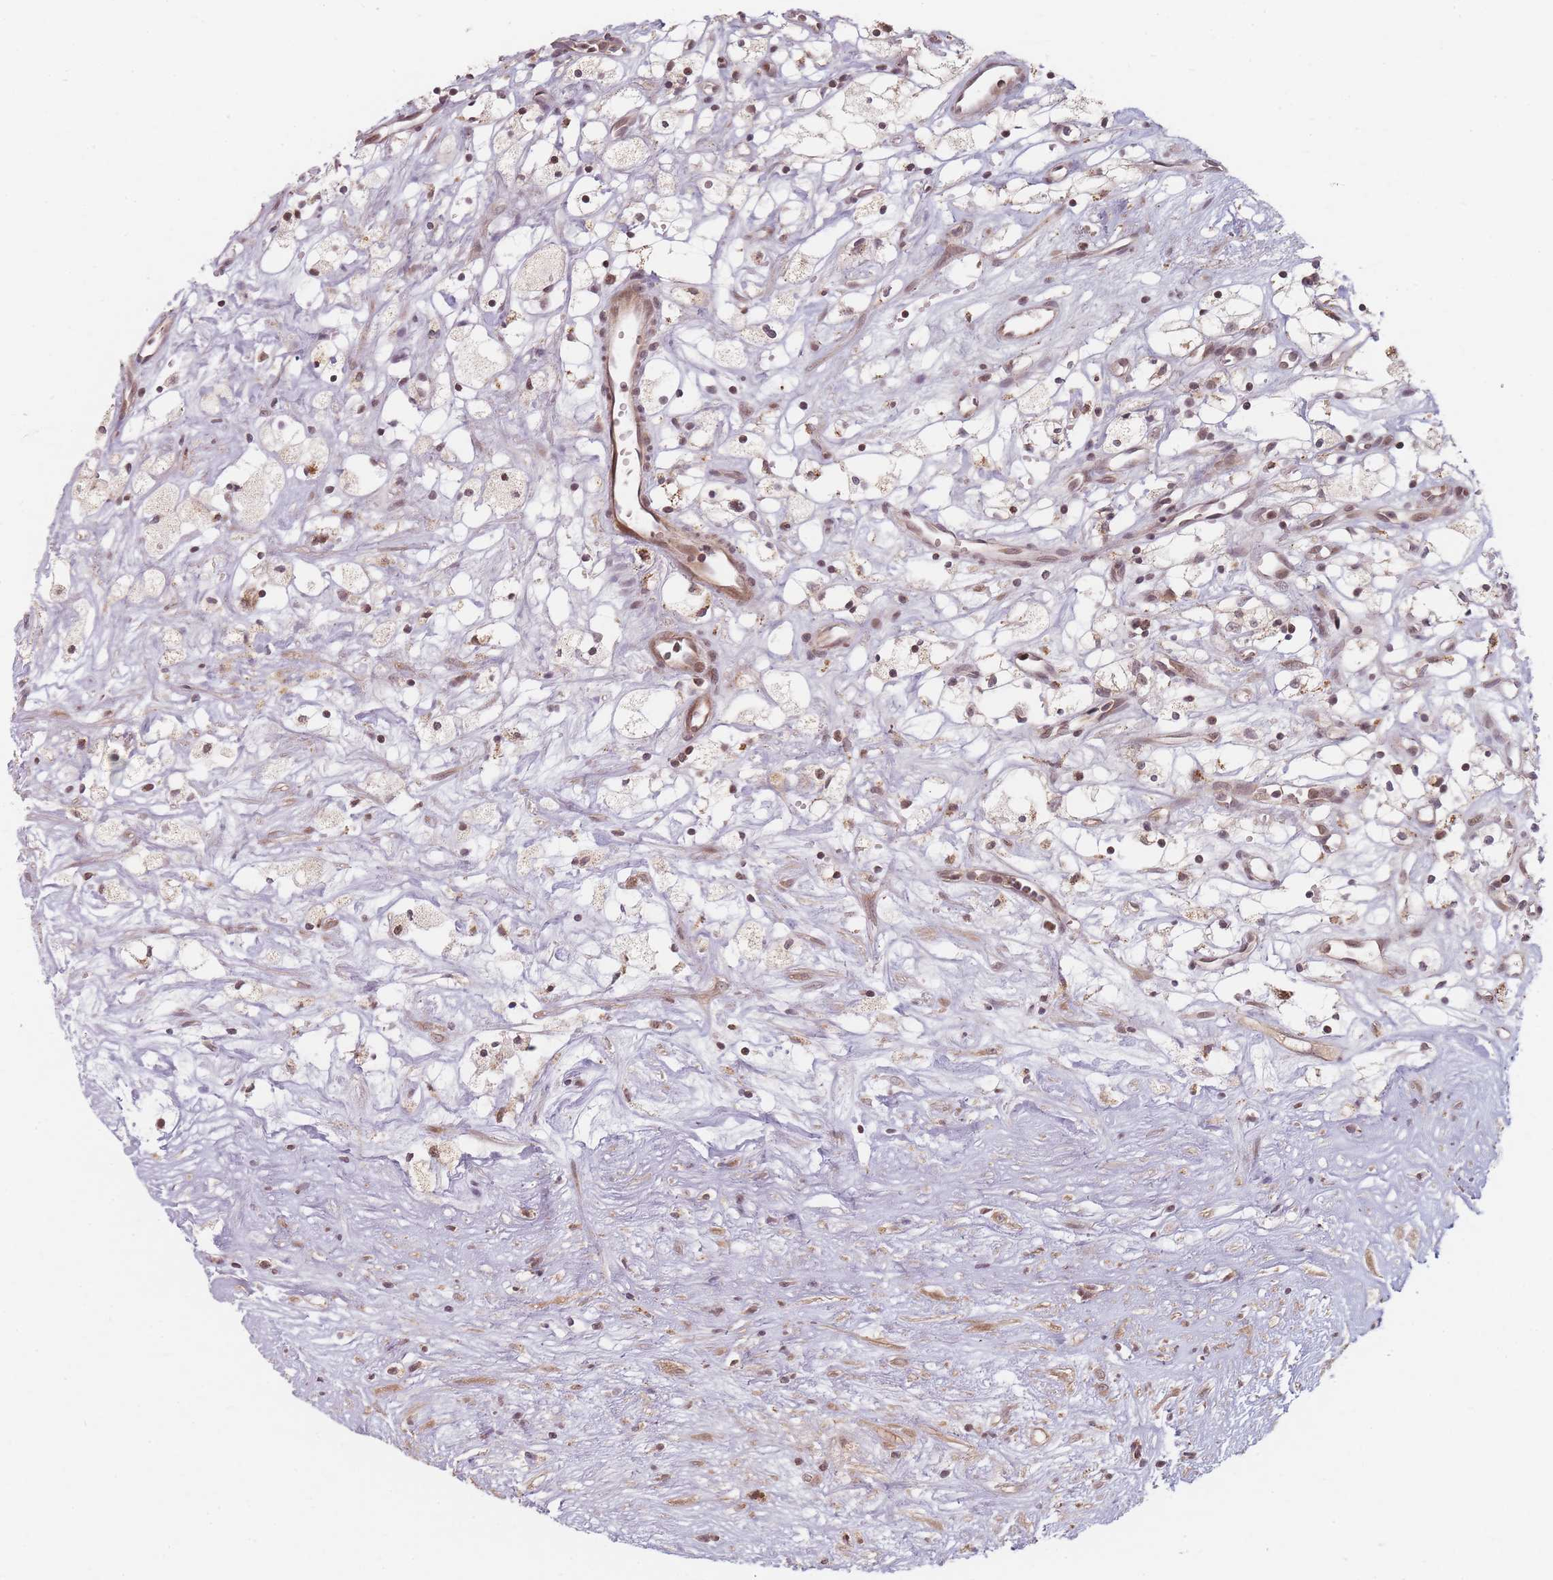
{"staining": {"intensity": "weak", "quantity": ">75%", "location": "cytoplasmic/membranous"}, "tissue": "renal cancer", "cell_type": "Tumor cells", "image_type": "cancer", "snomed": [{"axis": "morphology", "description": "Adenocarcinoma, NOS"}, {"axis": "topography", "description": "Kidney"}], "caption": "A high-resolution photomicrograph shows immunohistochemistry (IHC) staining of renal cancer, which exhibits weak cytoplasmic/membranous expression in approximately >75% of tumor cells.", "gene": "RADX", "patient": {"sex": "male", "age": 59}}